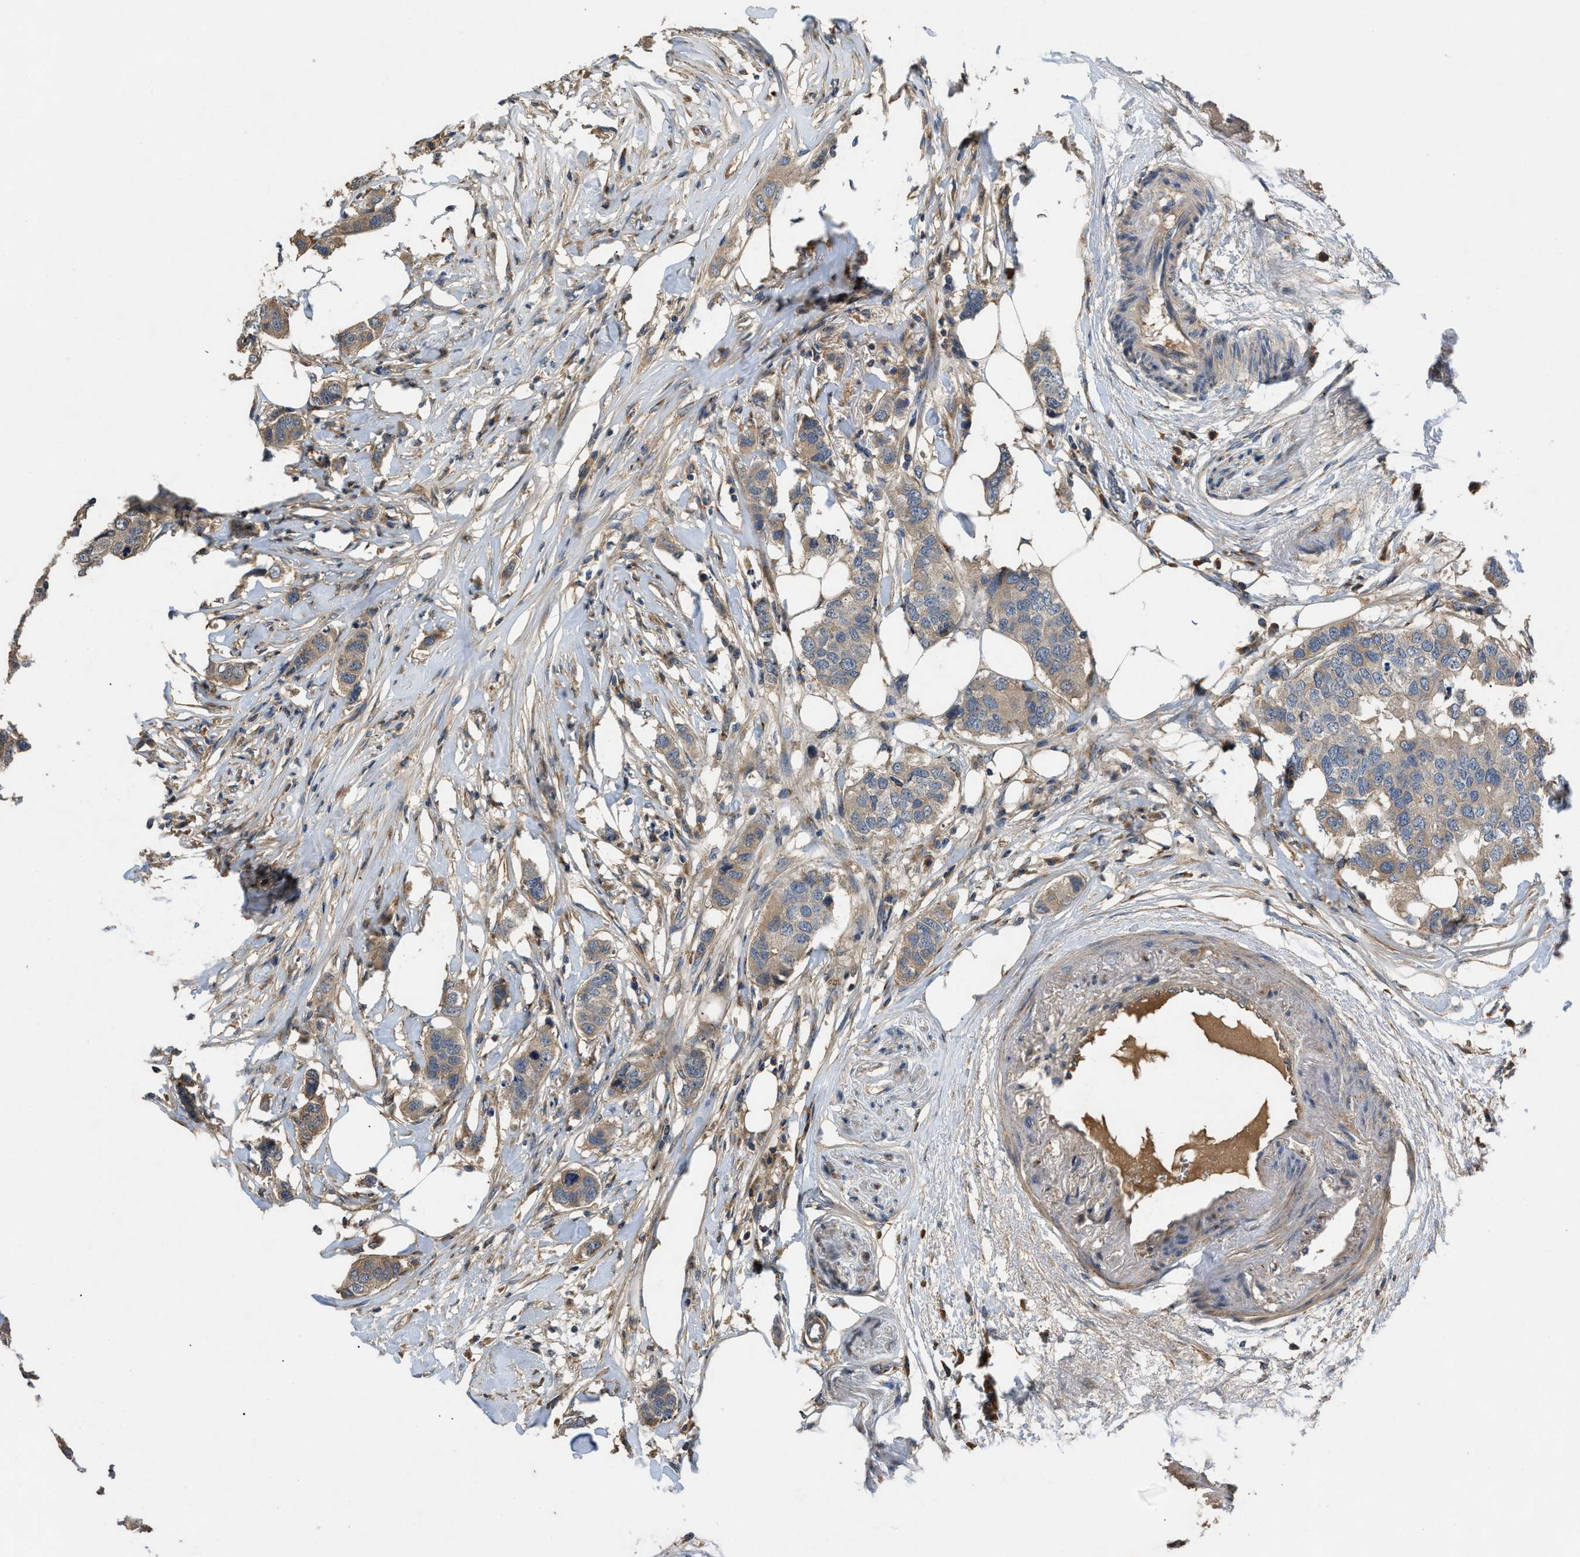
{"staining": {"intensity": "weak", "quantity": ">75%", "location": "cytoplasmic/membranous"}, "tissue": "breast cancer", "cell_type": "Tumor cells", "image_type": "cancer", "snomed": [{"axis": "morphology", "description": "Duct carcinoma"}, {"axis": "topography", "description": "Breast"}], "caption": "This is a histology image of IHC staining of breast cancer, which shows weak expression in the cytoplasmic/membranous of tumor cells.", "gene": "SIK2", "patient": {"sex": "female", "age": 50}}